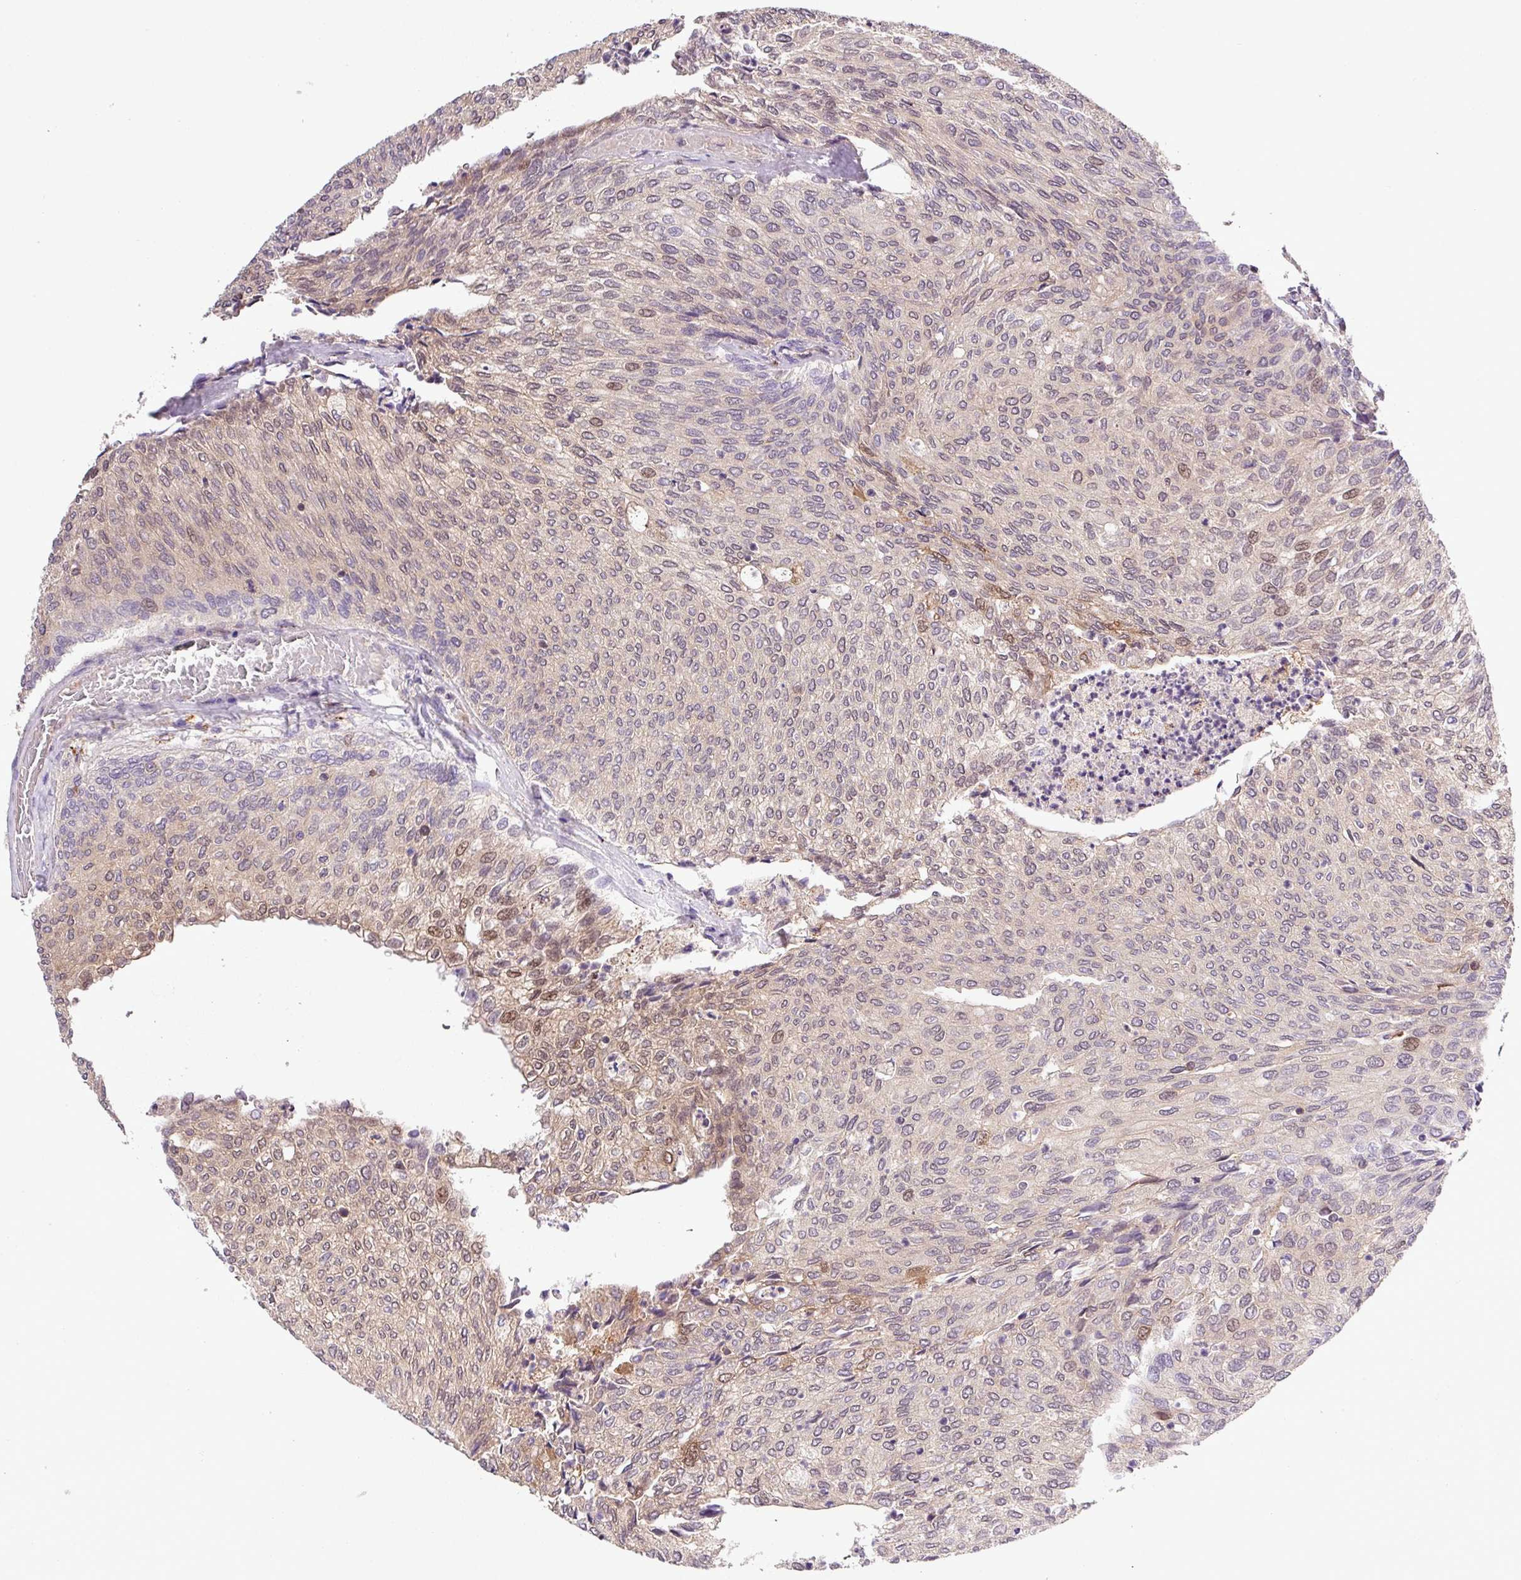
{"staining": {"intensity": "moderate", "quantity": "25%-75%", "location": "cytoplasmic/membranous,nuclear"}, "tissue": "urothelial cancer", "cell_type": "Tumor cells", "image_type": "cancer", "snomed": [{"axis": "morphology", "description": "Urothelial carcinoma, Low grade"}, {"axis": "topography", "description": "Urinary bladder"}], "caption": "This image reveals IHC staining of human low-grade urothelial carcinoma, with medium moderate cytoplasmic/membranous and nuclear expression in about 25%-75% of tumor cells.", "gene": "CARHSP1", "patient": {"sex": "female", "age": 79}}